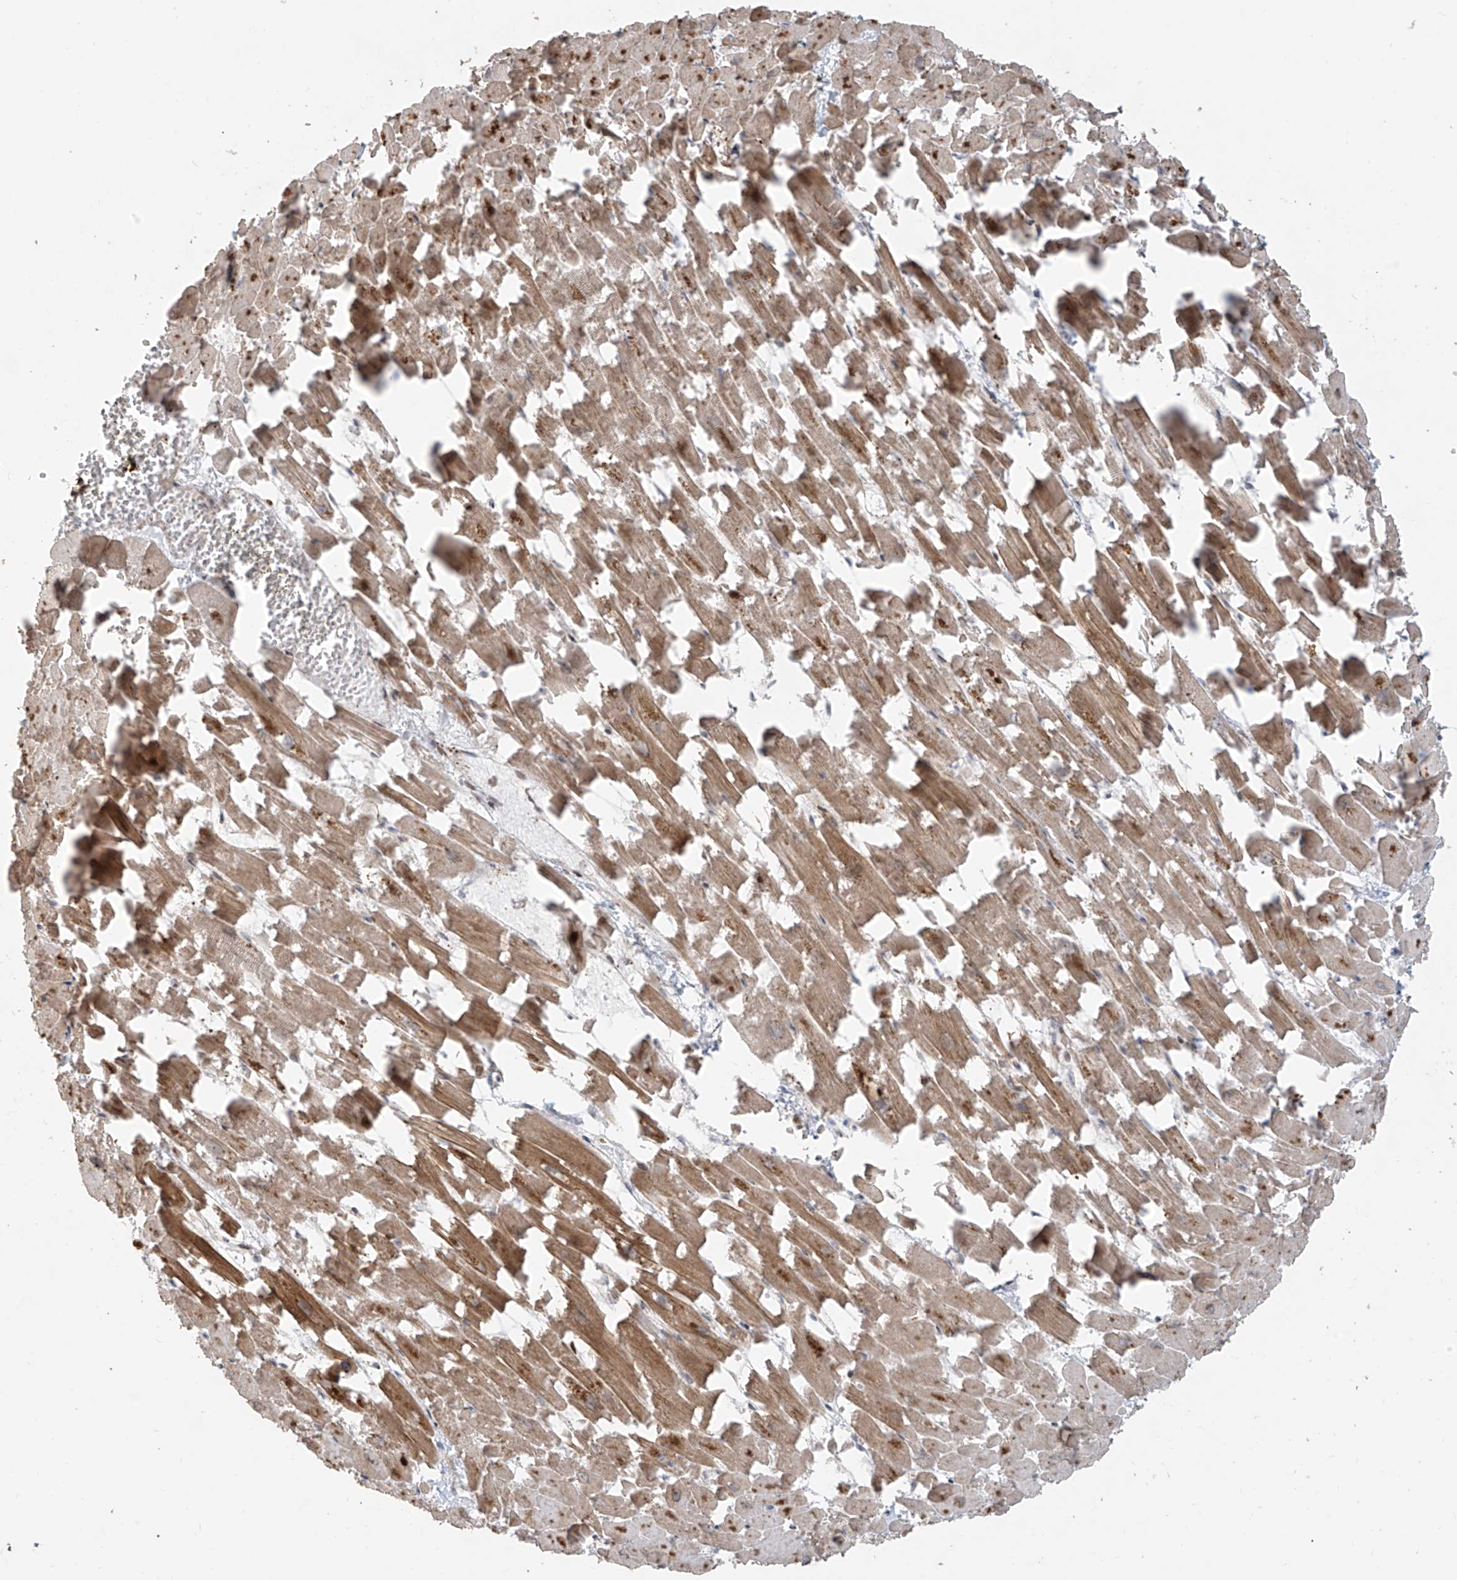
{"staining": {"intensity": "moderate", "quantity": ">75%", "location": "cytoplasmic/membranous"}, "tissue": "heart muscle", "cell_type": "Cardiomyocytes", "image_type": "normal", "snomed": [{"axis": "morphology", "description": "Normal tissue, NOS"}, {"axis": "topography", "description": "Heart"}], "caption": "Heart muscle stained with immunohistochemistry exhibits moderate cytoplasmic/membranous staining in about >75% of cardiomyocytes.", "gene": "ABTB1", "patient": {"sex": "female", "age": 64}}